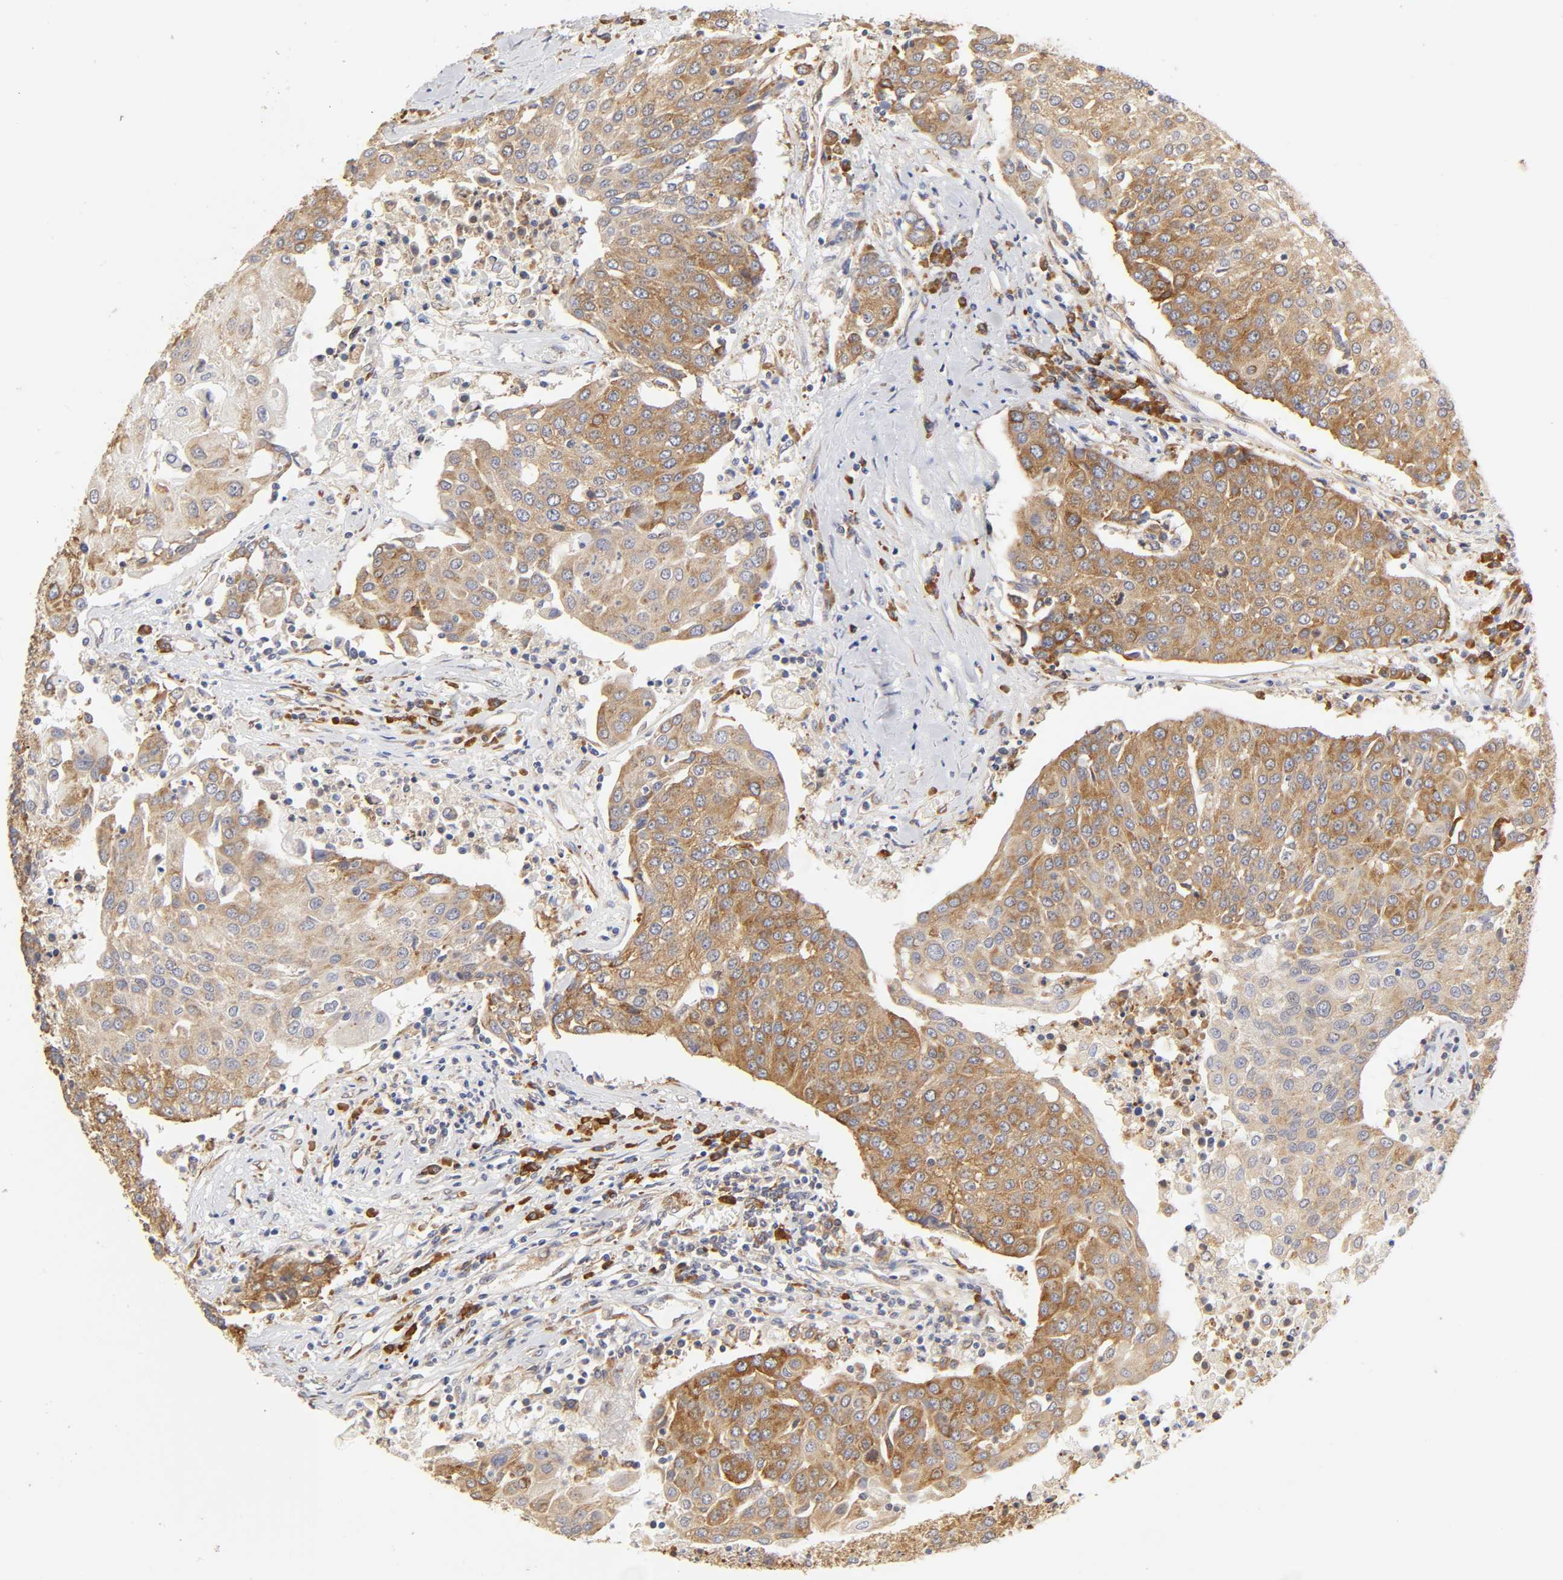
{"staining": {"intensity": "moderate", "quantity": ">75%", "location": "cytoplasmic/membranous"}, "tissue": "urothelial cancer", "cell_type": "Tumor cells", "image_type": "cancer", "snomed": [{"axis": "morphology", "description": "Urothelial carcinoma, High grade"}, {"axis": "topography", "description": "Urinary bladder"}], "caption": "This is a micrograph of IHC staining of urothelial carcinoma (high-grade), which shows moderate expression in the cytoplasmic/membranous of tumor cells.", "gene": "RPL14", "patient": {"sex": "female", "age": 85}}